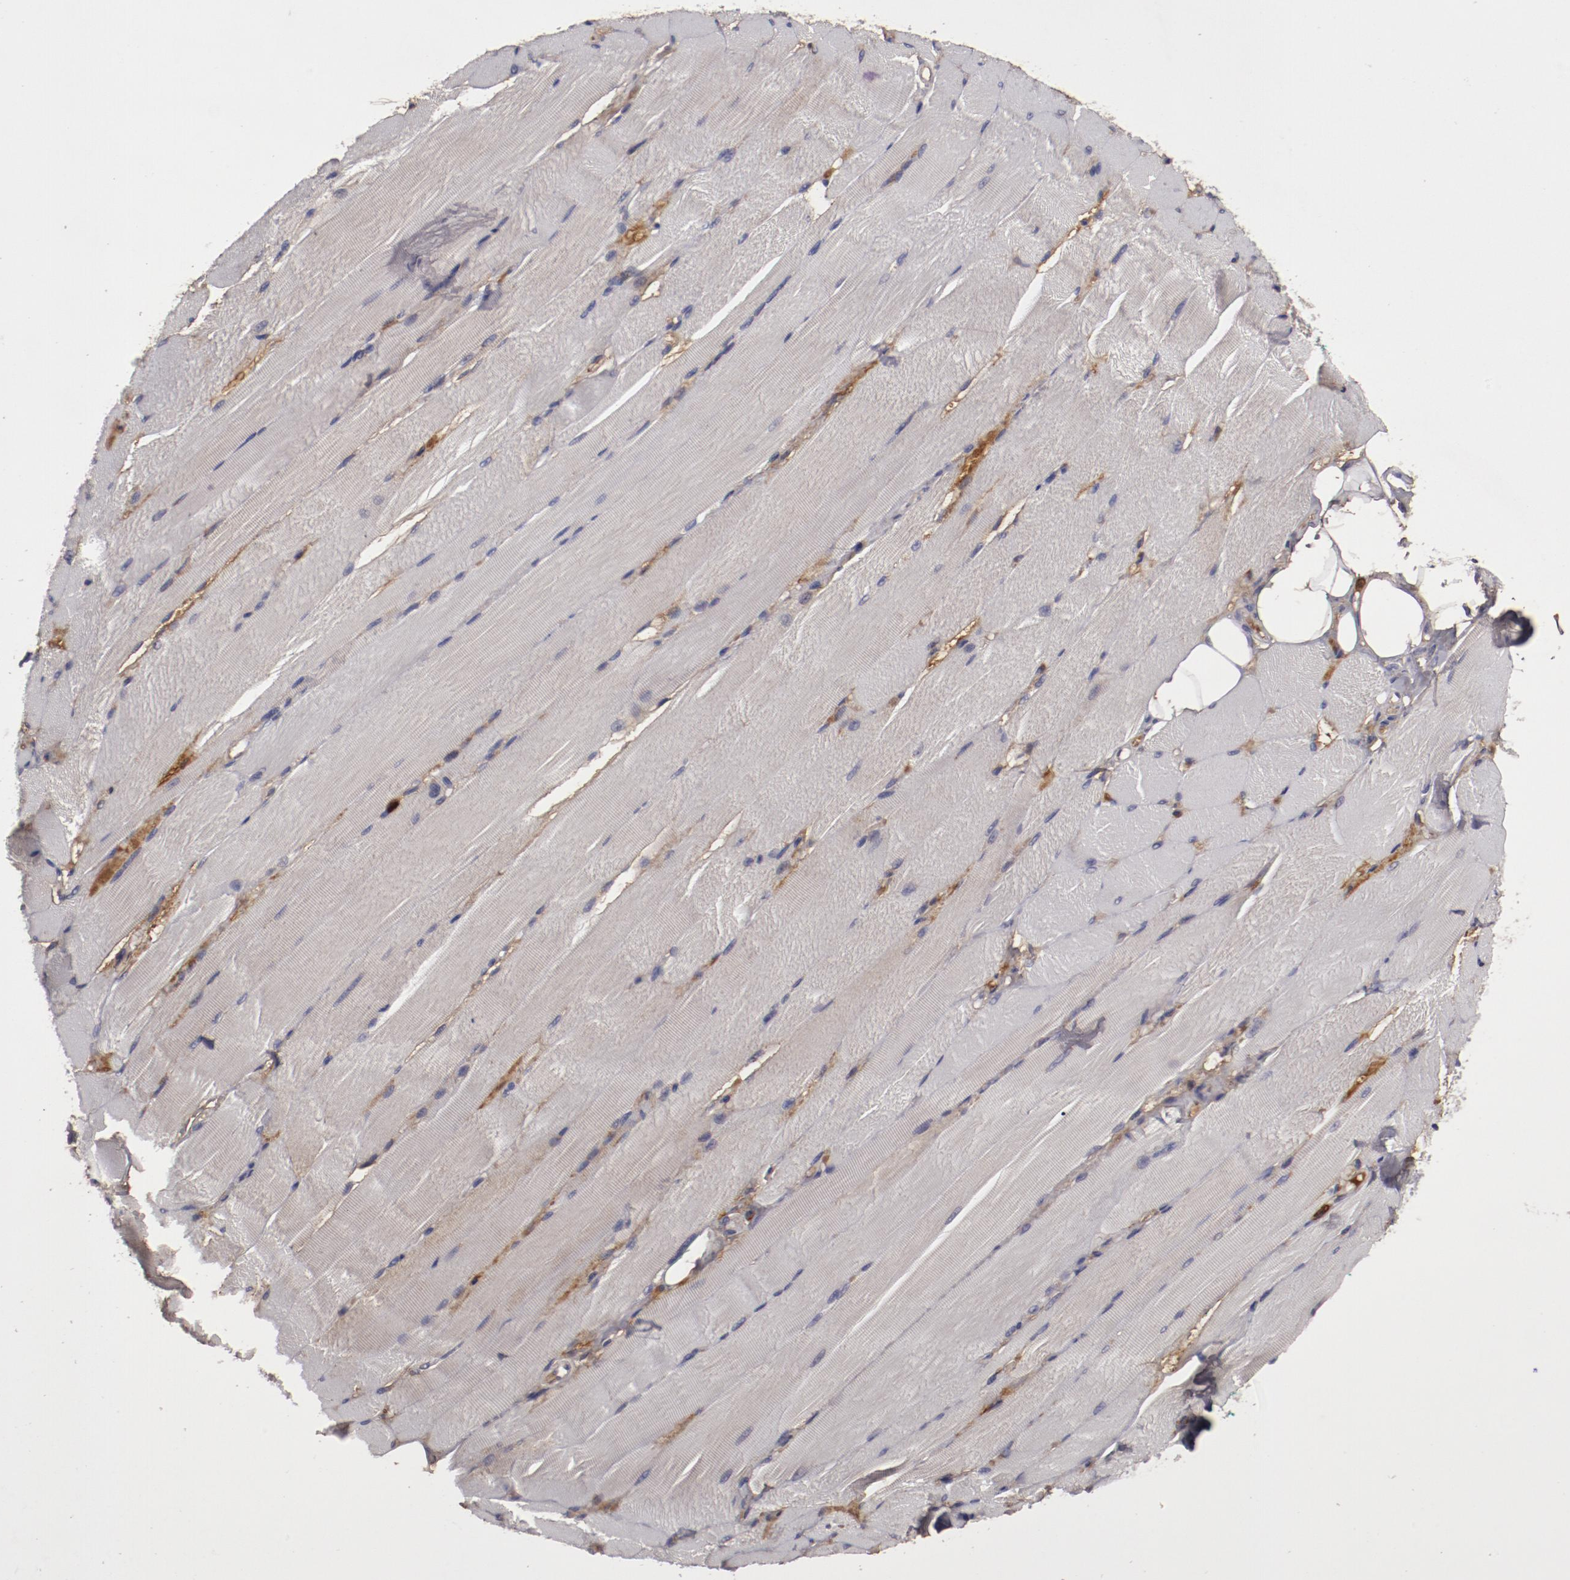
{"staining": {"intensity": "negative", "quantity": "none", "location": "none"}, "tissue": "skeletal muscle", "cell_type": "Myocytes", "image_type": "normal", "snomed": [{"axis": "morphology", "description": "Normal tissue, NOS"}, {"axis": "topography", "description": "Skeletal muscle"}, {"axis": "topography", "description": "Peripheral nerve tissue"}], "caption": "Benign skeletal muscle was stained to show a protein in brown. There is no significant expression in myocytes. The staining was performed using DAB to visualize the protein expression in brown, while the nuclei were stained in blue with hematoxylin (Magnification: 20x).", "gene": "CP", "patient": {"sex": "female", "age": 84}}